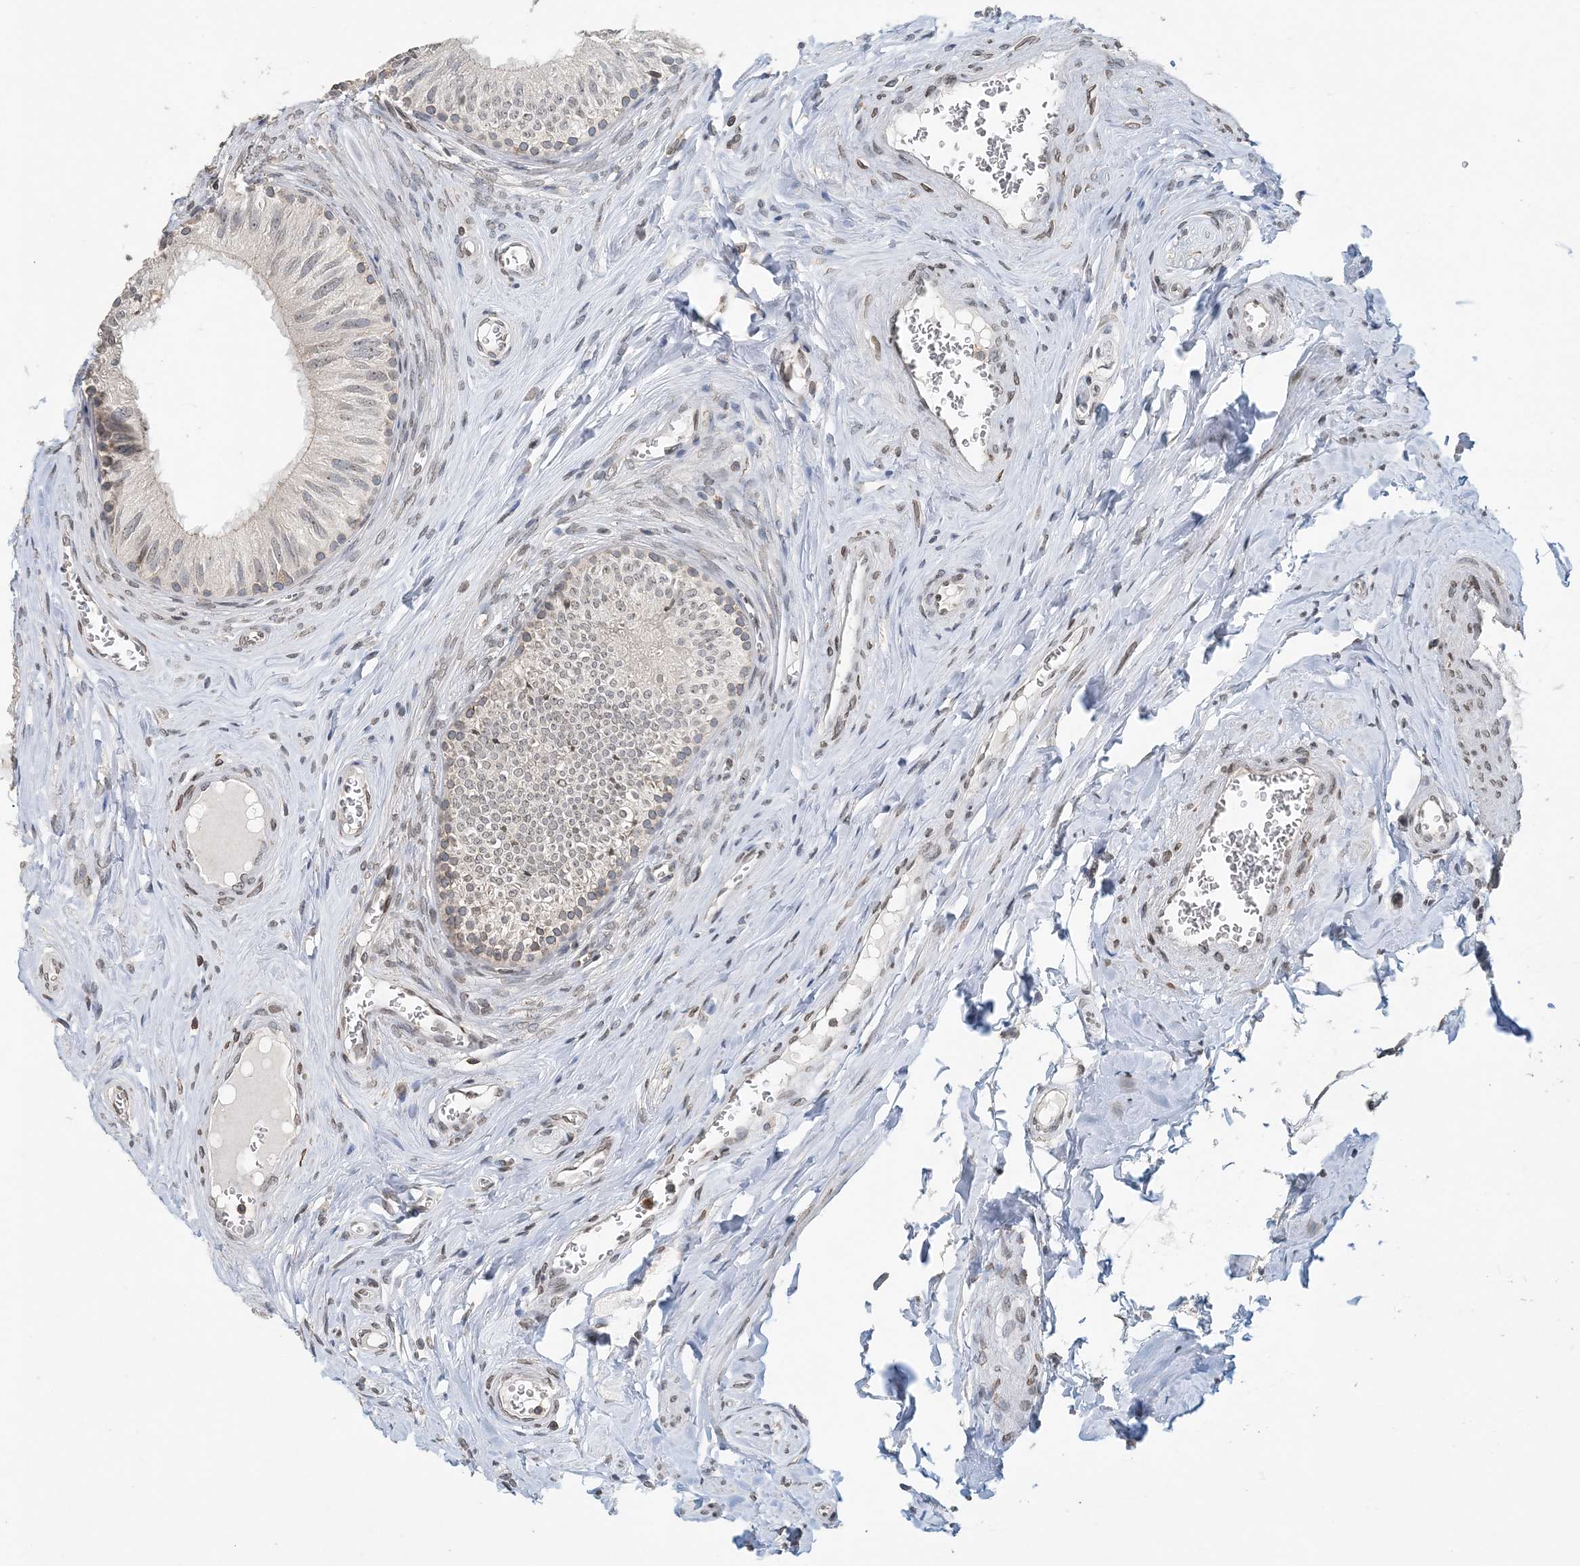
{"staining": {"intensity": "weak", "quantity": "<25%", "location": "cytoplasmic/membranous"}, "tissue": "epididymis", "cell_type": "Glandular cells", "image_type": "normal", "snomed": [{"axis": "morphology", "description": "Normal tissue, NOS"}, {"axis": "topography", "description": "Epididymis"}], "caption": "Immunohistochemical staining of unremarkable epididymis shows no significant positivity in glandular cells.", "gene": "FAM110A", "patient": {"sex": "male", "age": 46}}